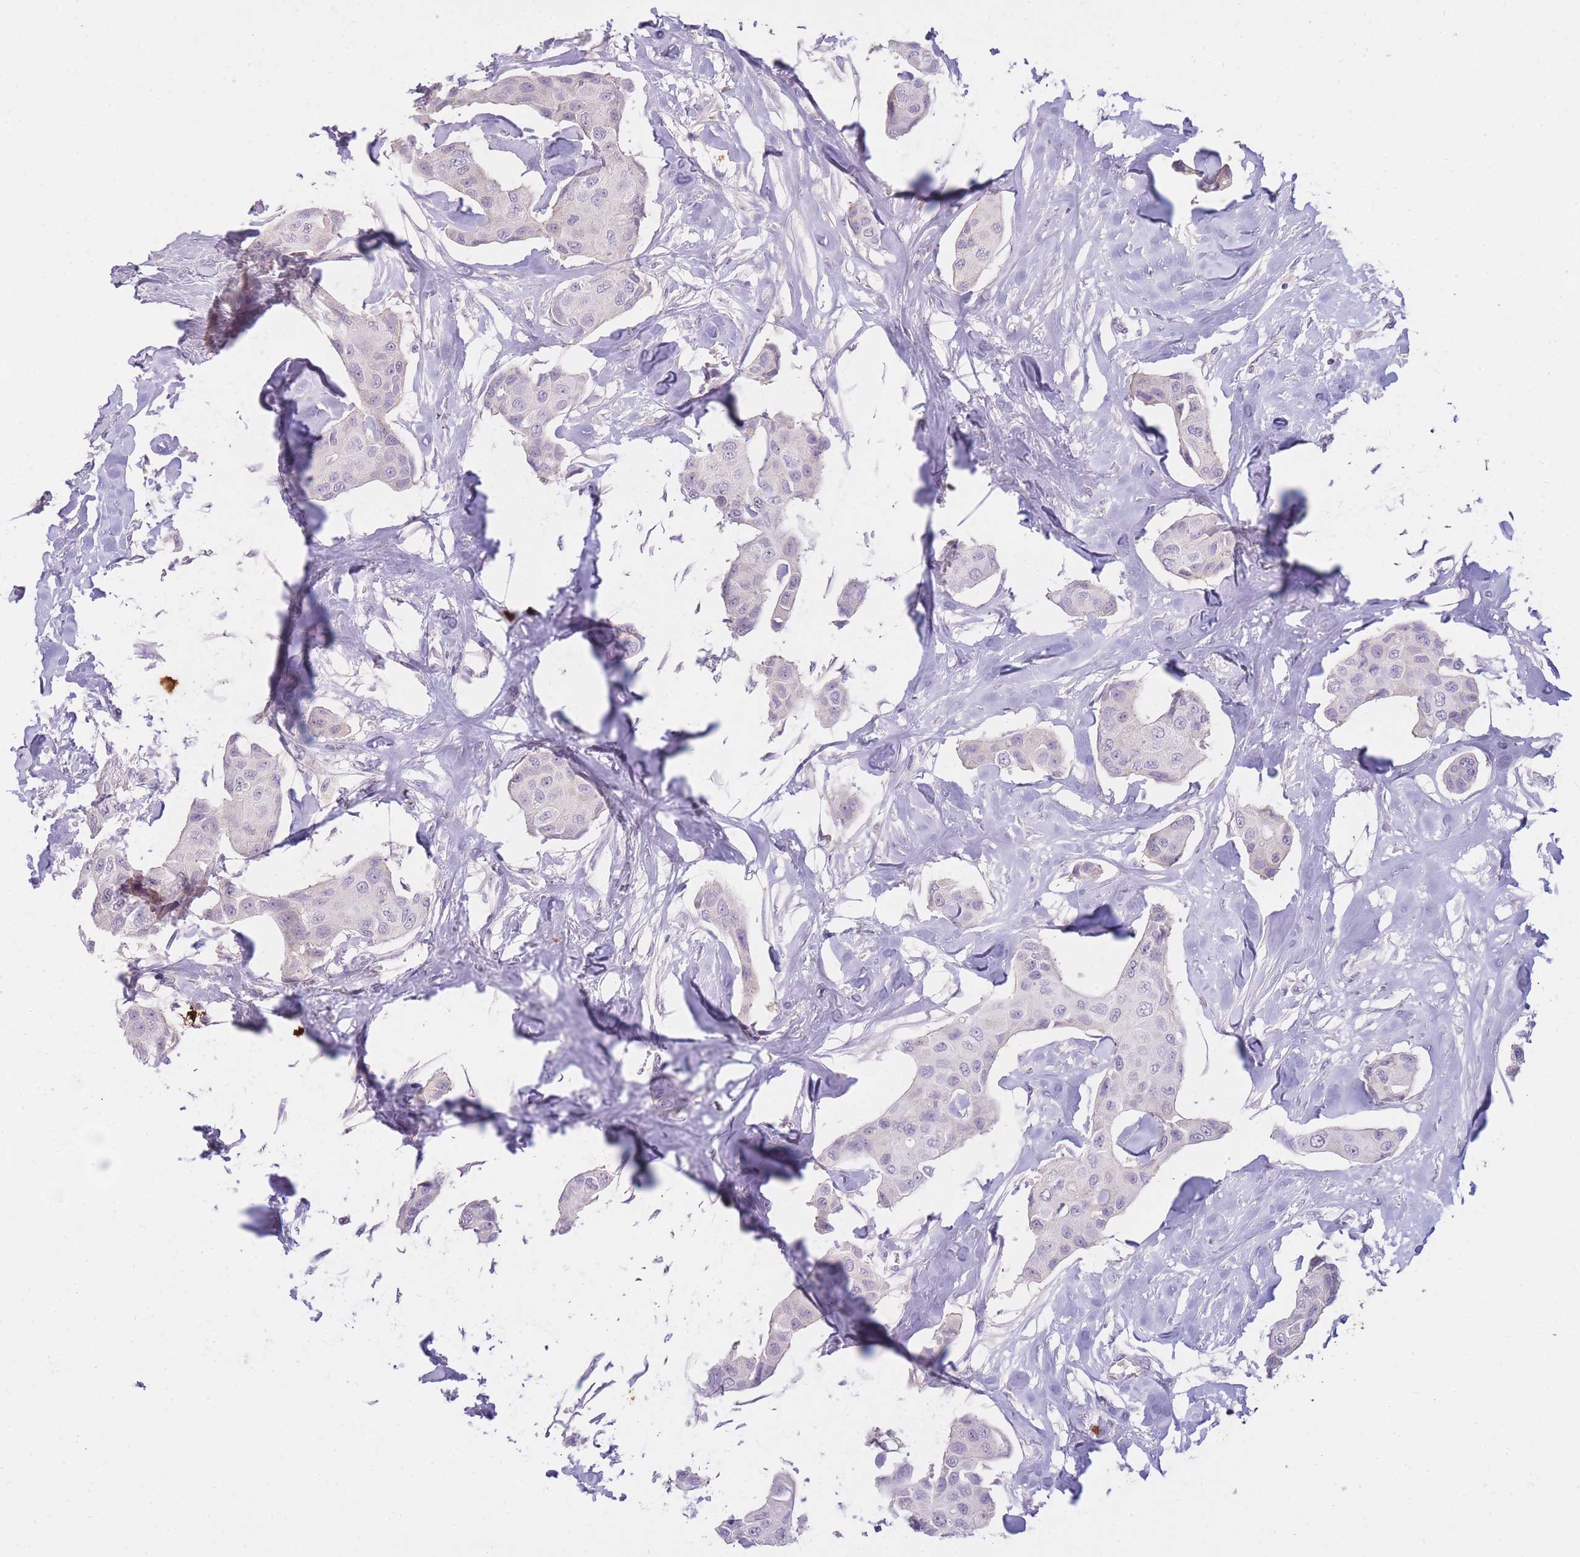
{"staining": {"intensity": "negative", "quantity": "none", "location": "none"}, "tissue": "breast cancer", "cell_type": "Tumor cells", "image_type": "cancer", "snomed": [{"axis": "morphology", "description": "Duct carcinoma"}, {"axis": "topography", "description": "Breast"}, {"axis": "topography", "description": "Lymph node"}], "caption": "Immunohistochemistry (IHC) image of breast cancer stained for a protein (brown), which reveals no expression in tumor cells.", "gene": "TPSD1", "patient": {"sex": "female", "age": 80}}